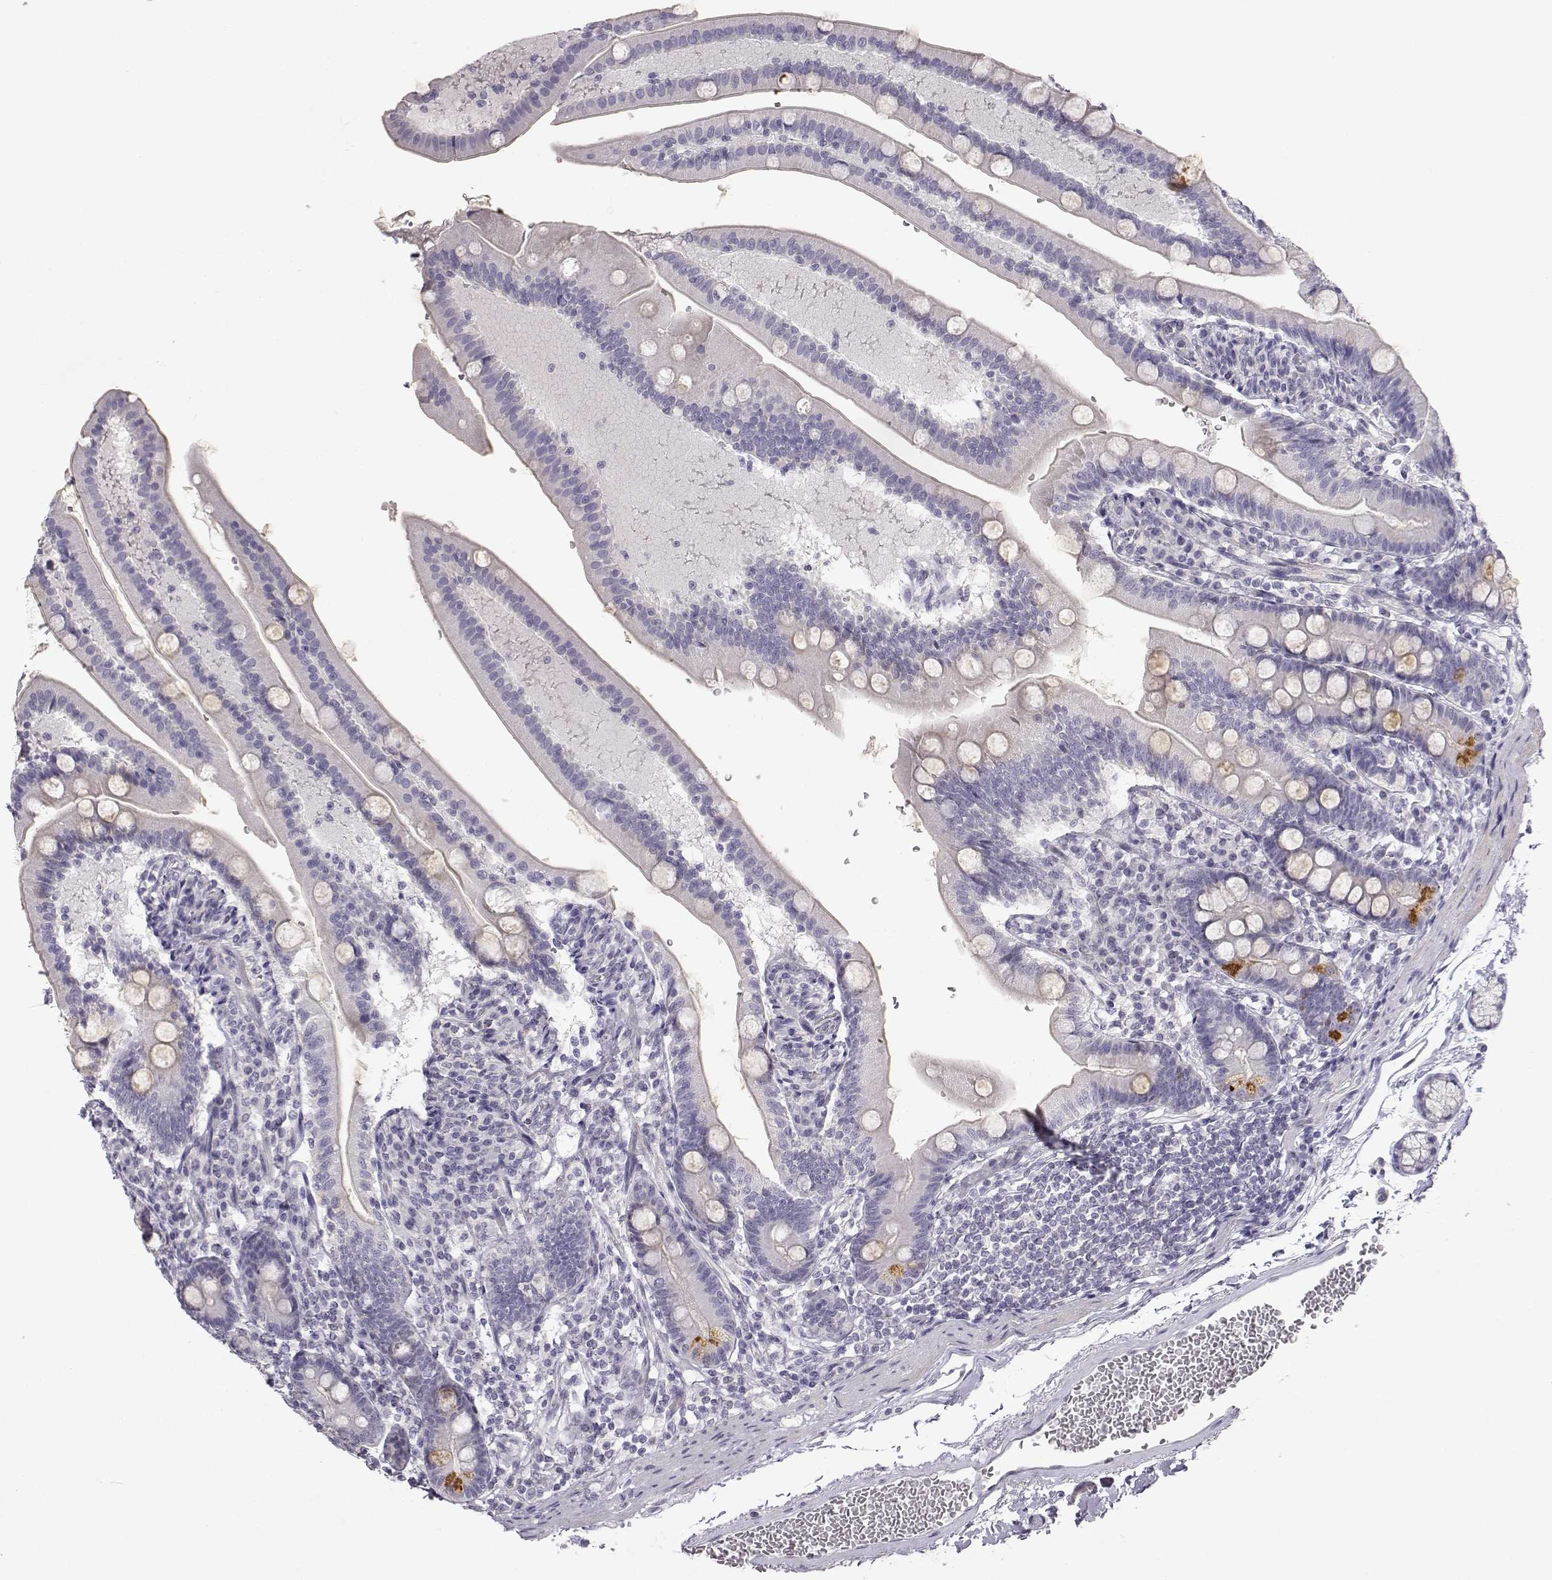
{"staining": {"intensity": "negative", "quantity": "none", "location": "none"}, "tissue": "duodenum", "cell_type": "Glandular cells", "image_type": "normal", "snomed": [{"axis": "morphology", "description": "Normal tissue, NOS"}, {"axis": "topography", "description": "Duodenum"}], "caption": "Immunohistochemical staining of normal duodenum exhibits no significant expression in glandular cells.", "gene": "MYCBPAP", "patient": {"sex": "female", "age": 67}}